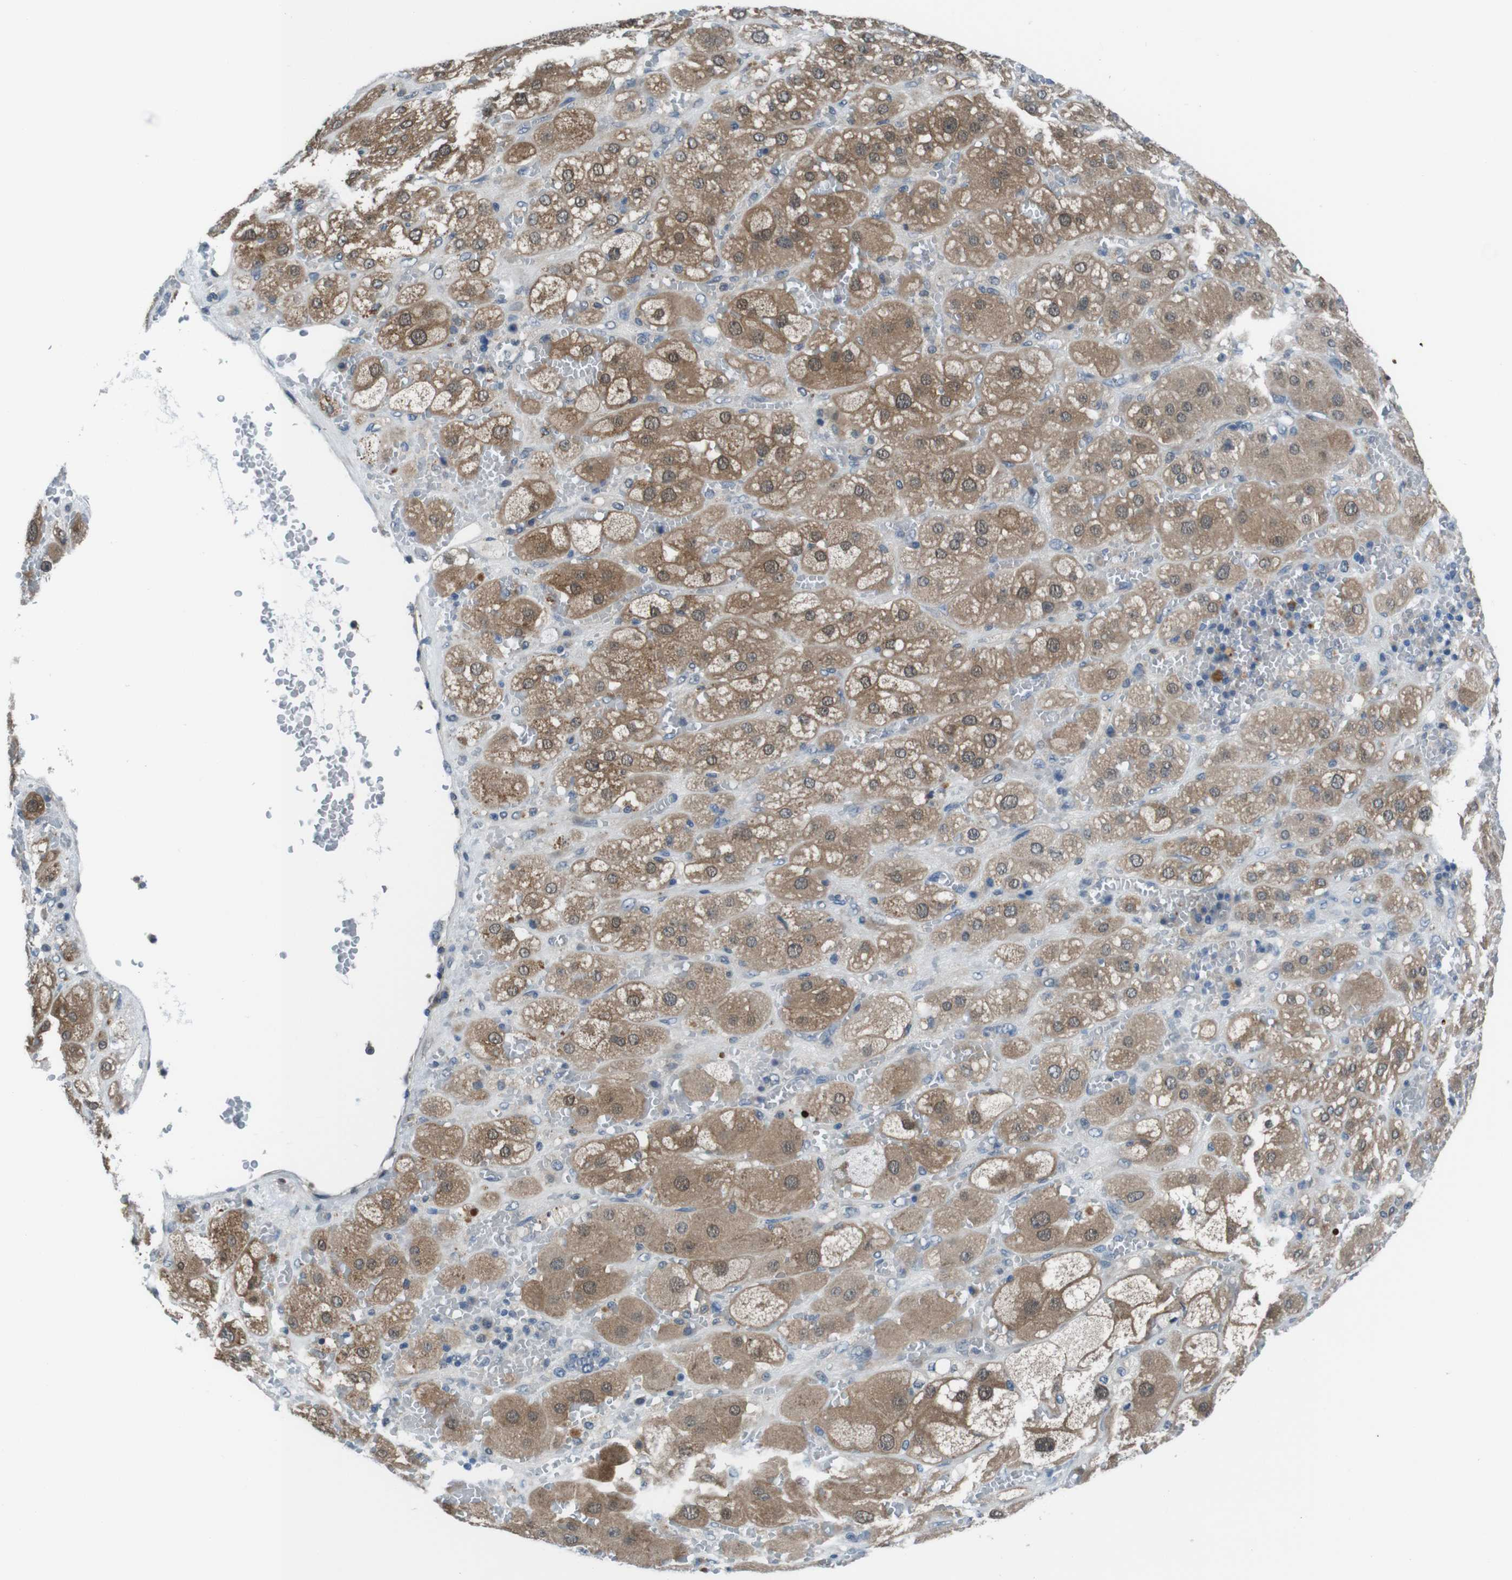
{"staining": {"intensity": "moderate", "quantity": ">75%", "location": "cytoplasmic/membranous,nuclear"}, "tissue": "adrenal gland", "cell_type": "Glandular cells", "image_type": "normal", "snomed": [{"axis": "morphology", "description": "Normal tissue, NOS"}, {"axis": "topography", "description": "Adrenal gland"}], "caption": "Moderate cytoplasmic/membranous,nuclear expression for a protein is appreciated in approximately >75% of glandular cells of benign adrenal gland using immunohistochemistry (IHC).", "gene": "LRP5", "patient": {"sex": "female", "age": 47}}